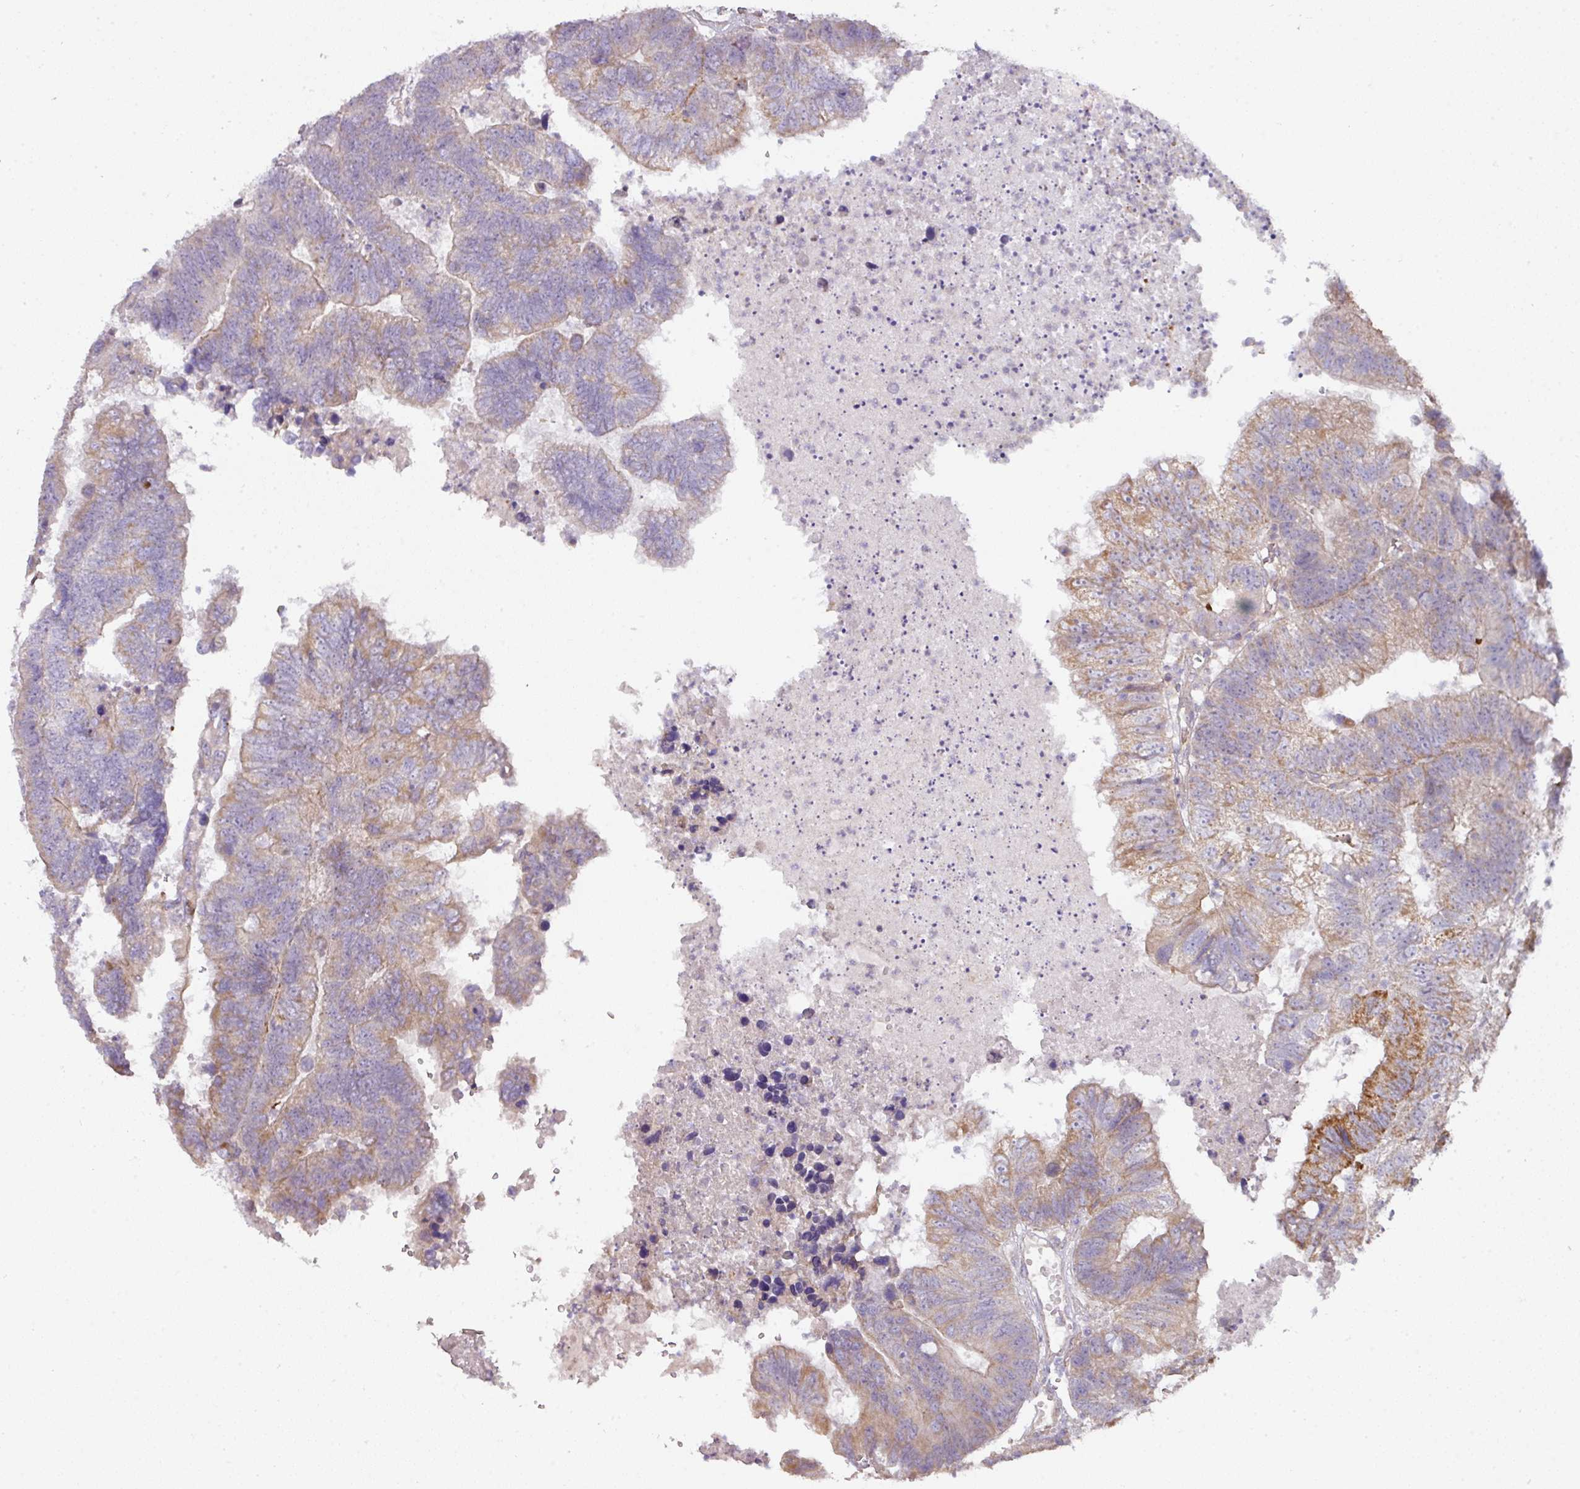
{"staining": {"intensity": "moderate", "quantity": "25%-75%", "location": "cytoplasmic/membranous"}, "tissue": "colorectal cancer", "cell_type": "Tumor cells", "image_type": "cancer", "snomed": [{"axis": "morphology", "description": "Adenocarcinoma, NOS"}, {"axis": "topography", "description": "Colon"}], "caption": "About 25%-75% of tumor cells in human colorectal cancer exhibit moderate cytoplasmic/membranous protein positivity as visualized by brown immunohistochemical staining.", "gene": "STK35", "patient": {"sex": "female", "age": 48}}